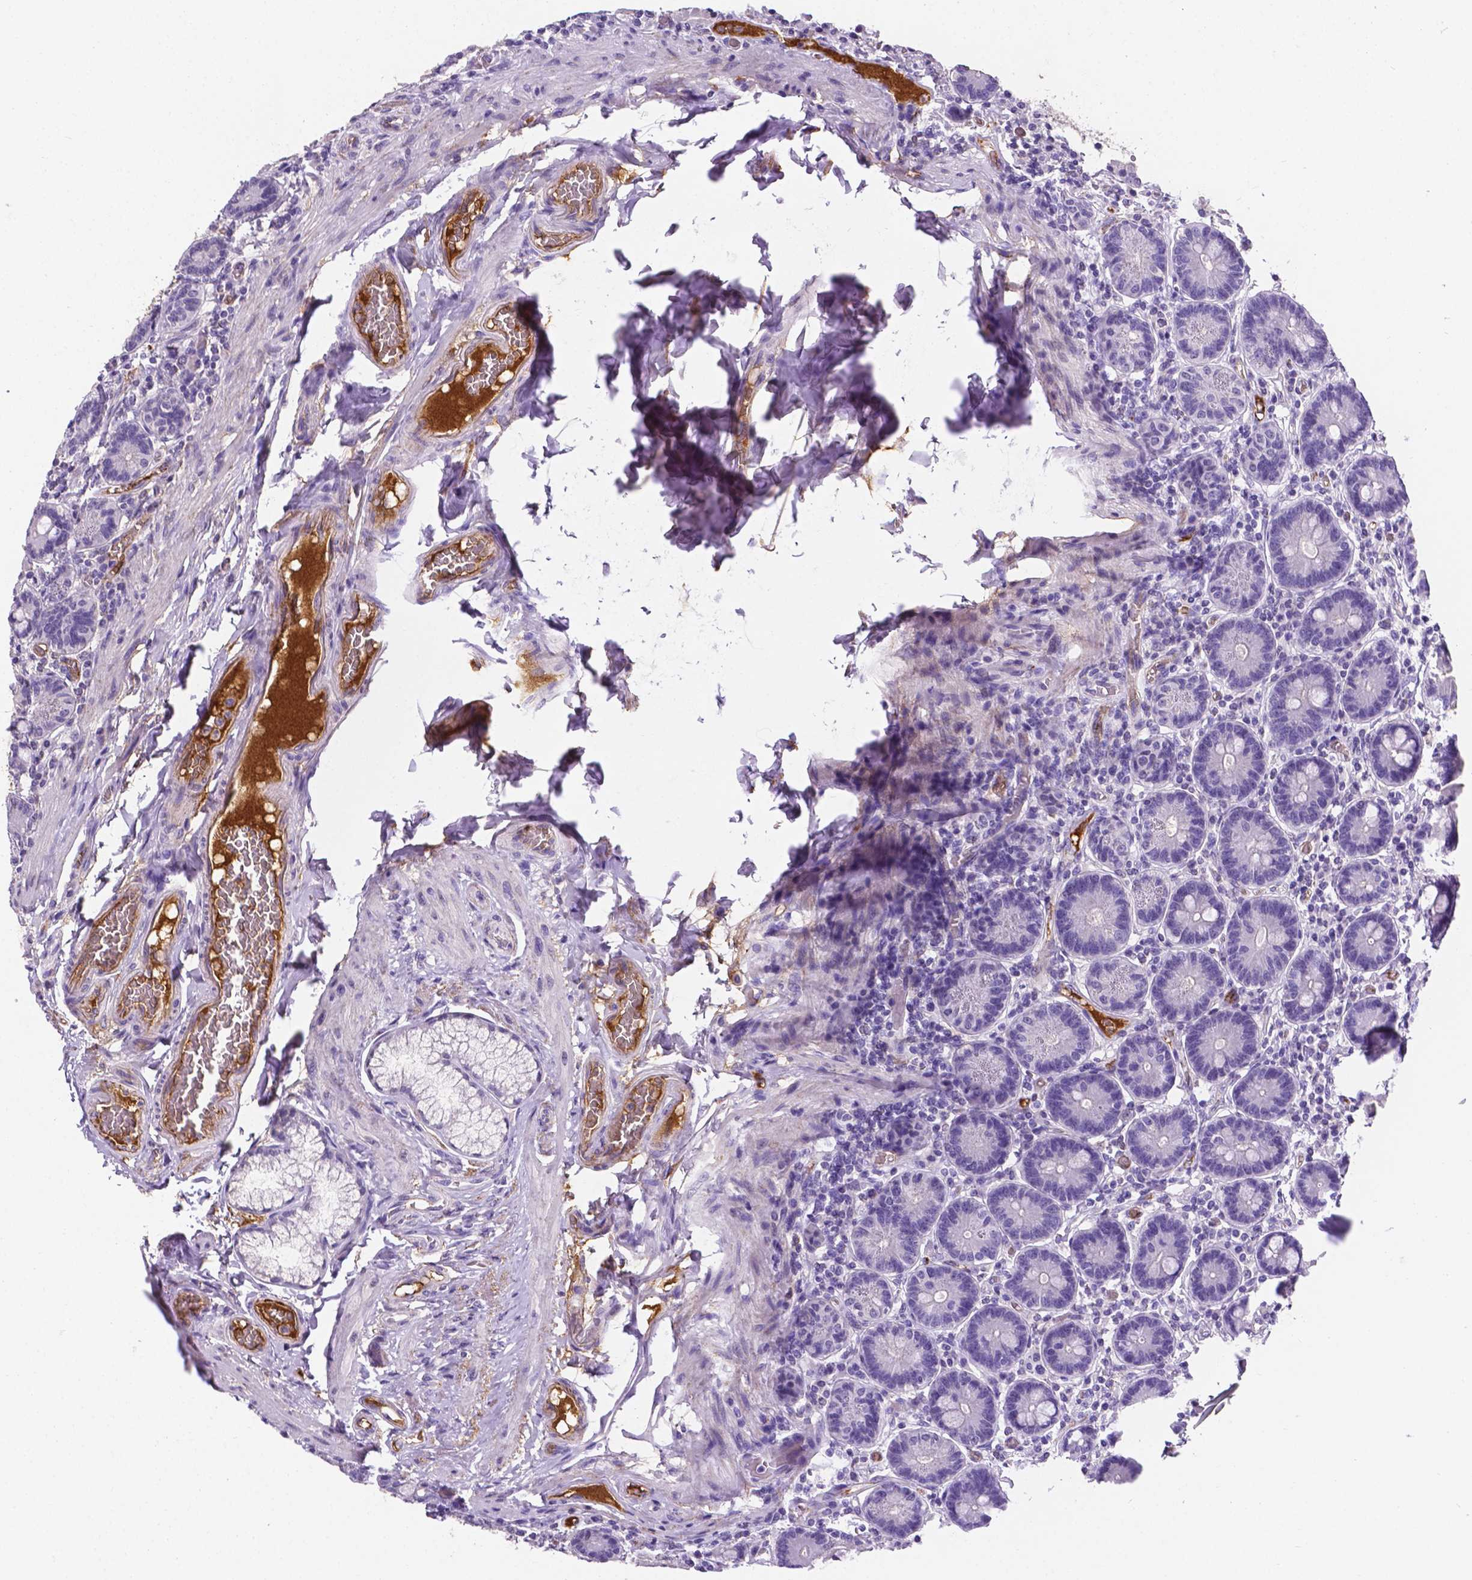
{"staining": {"intensity": "negative", "quantity": "none", "location": "none"}, "tissue": "duodenum", "cell_type": "Glandular cells", "image_type": "normal", "snomed": [{"axis": "morphology", "description": "Normal tissue, NOS"}, {"axis": "topography", "description": "Duodenum"}], "caption": "An image of human duodenum is negative for staining in glandular cells. Nuclei are stained in blue.", "gene": "APOE", "patient": {"sex": "female", "age": 62}}